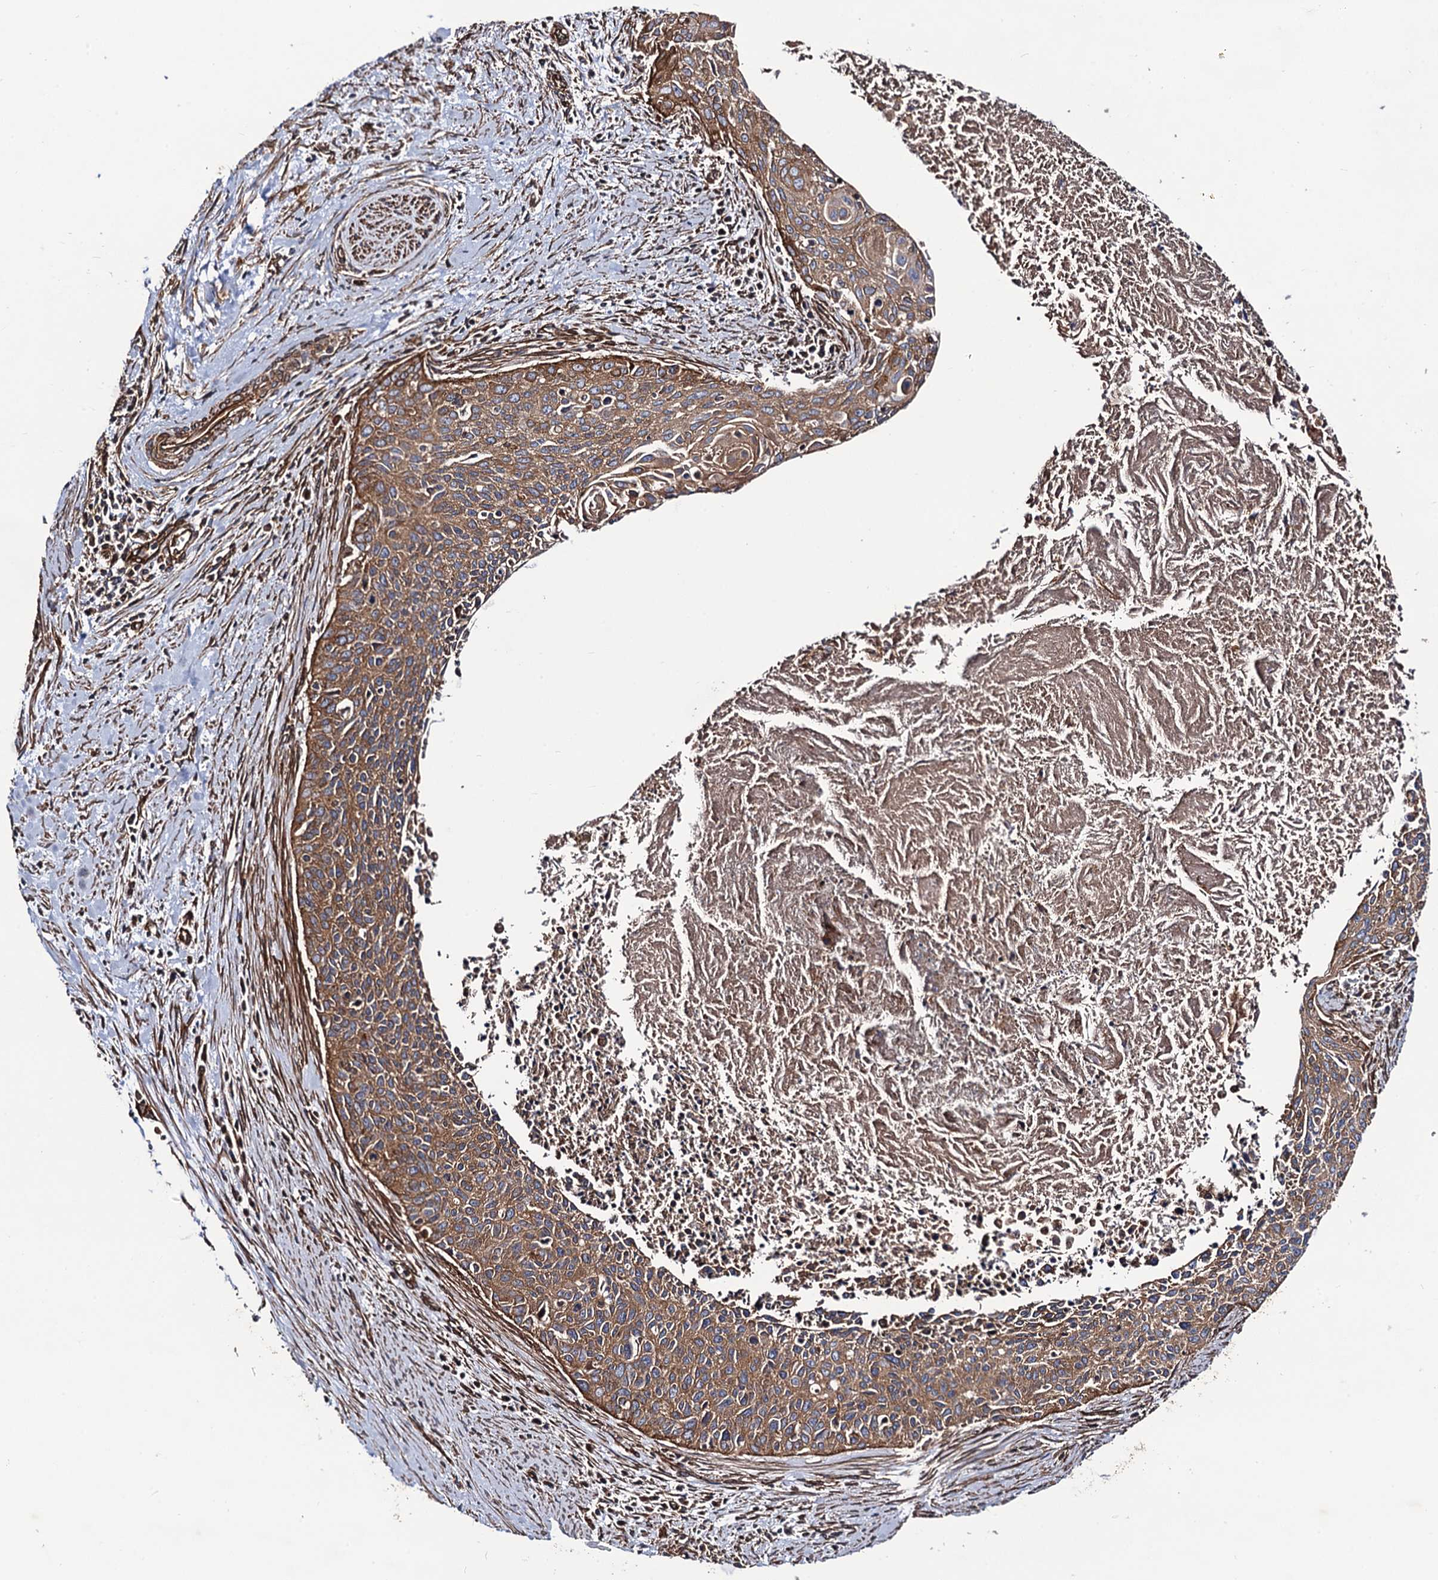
{"staining": {"intensity": "moderate", "quantity": ">75%", "location": "cytoplasmic/membranous"}, "tissue": "cervical cancer", "cell_type": "Tumor cells", "image_type": "cancer", "snomed": [{"axis": "morphology", "description": "Squamous cell carcinoma, NOS"}, {"axis": "topography", "description": "Cervix"}], "caption": "About >75% of tumor cells in human cervical cancer (squamous cell carcinoma) exhibit moderate cytoplasmic/membranous protein positivity as visualized by brown immunohistochemical staining.", "gene": "CIP2A", "patient": {"sex": "female", "age": 55}}